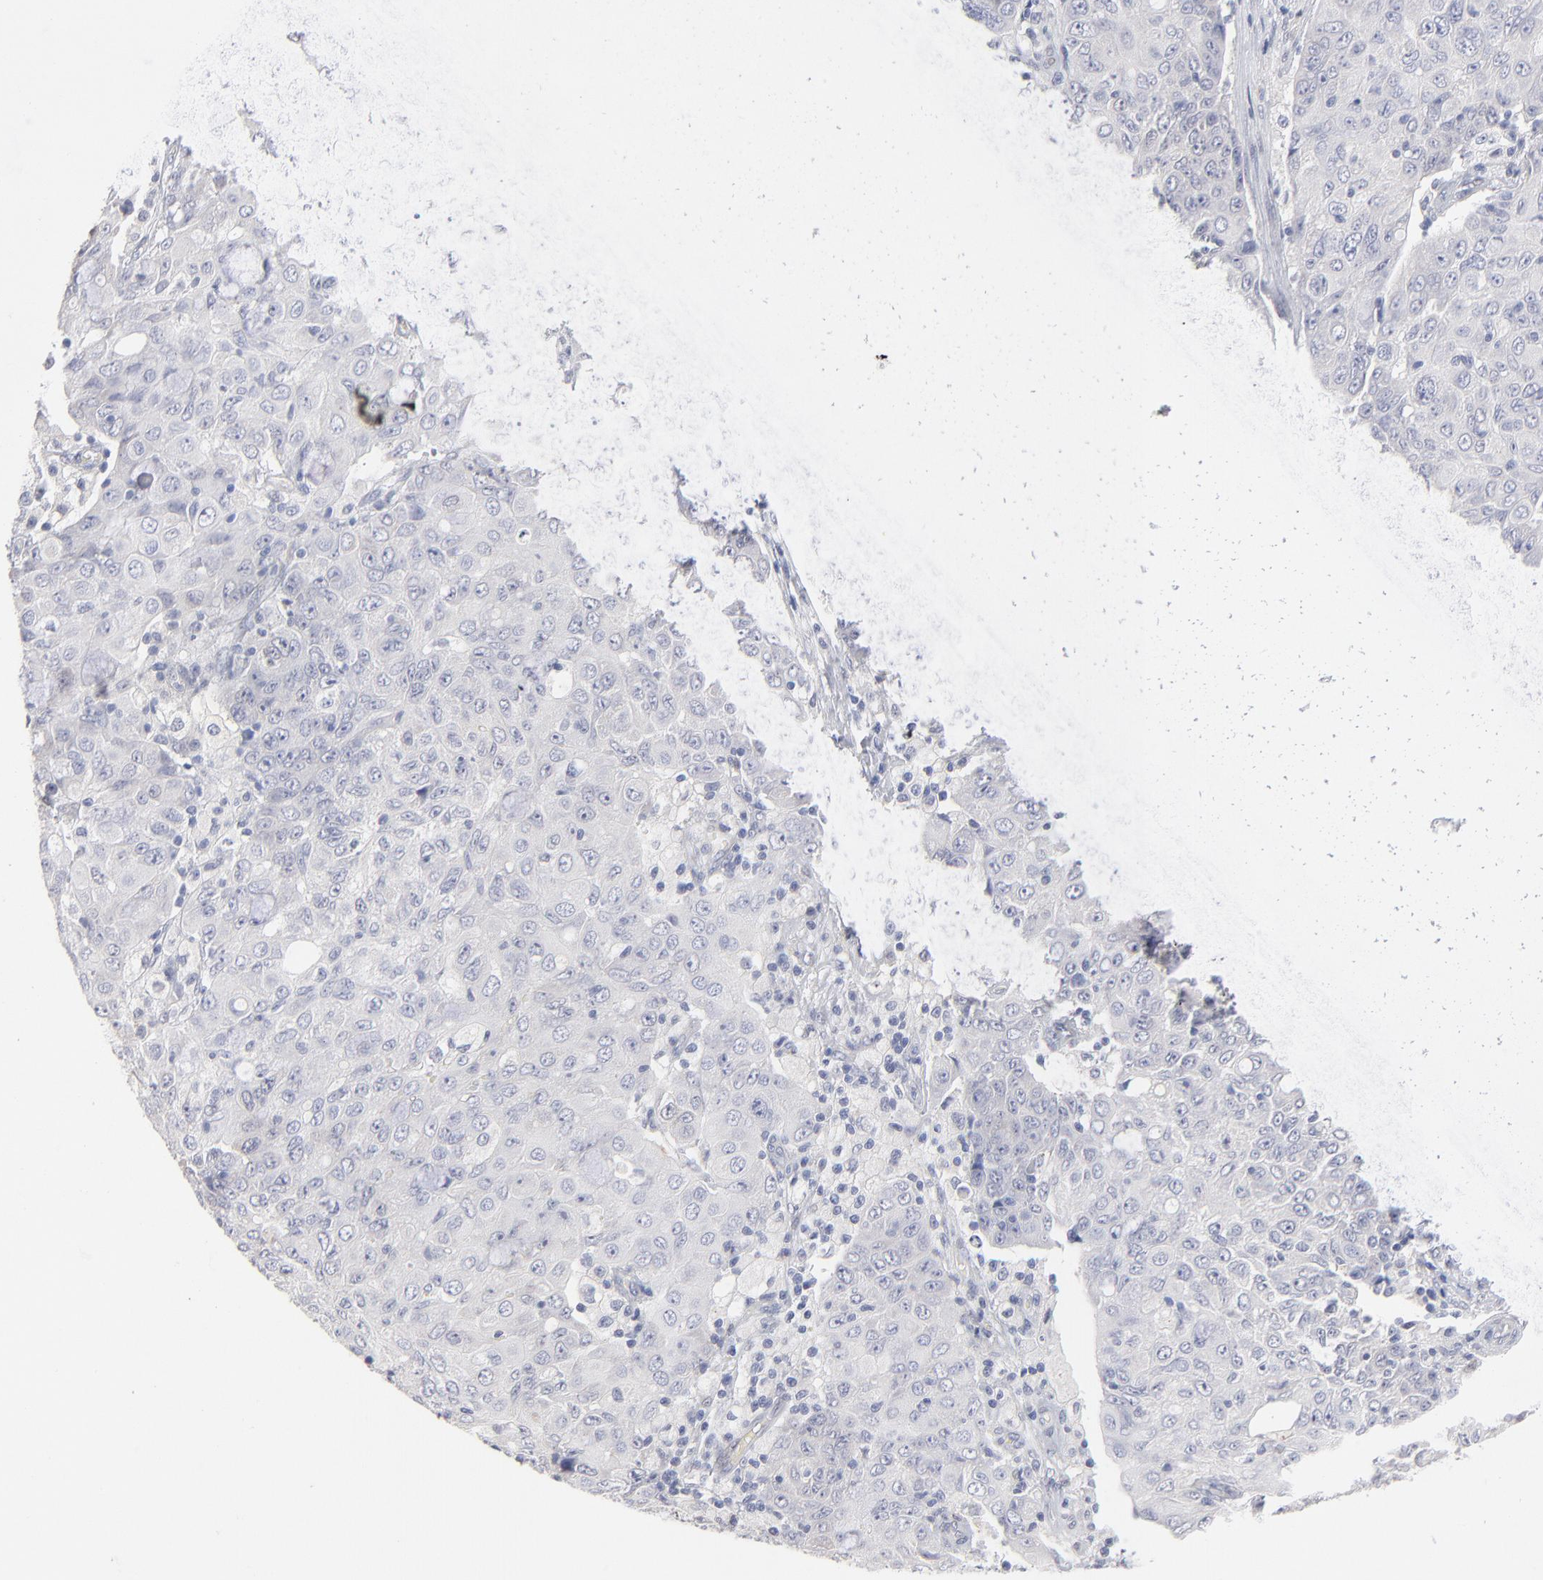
{"staining": {"intensity": "negative", "quantity": "none", "location": "none"}, "tissue": "ovarian cancer", "cell_type": "Tumor cells", "image_type": "cancer", "snomed": [{"axis": "morphology", "description": "Carcinoma, endometroid"}, {"axis": "topography", "description": "Ovary"}], "caption": "IHC micrograph of neoplastic tissue: ovarian cancer stained with DAB exhibits no significant protein positivity in tumor cells.", "gene": "RBM3", "patient": {"sex": "female", "age": 42}}